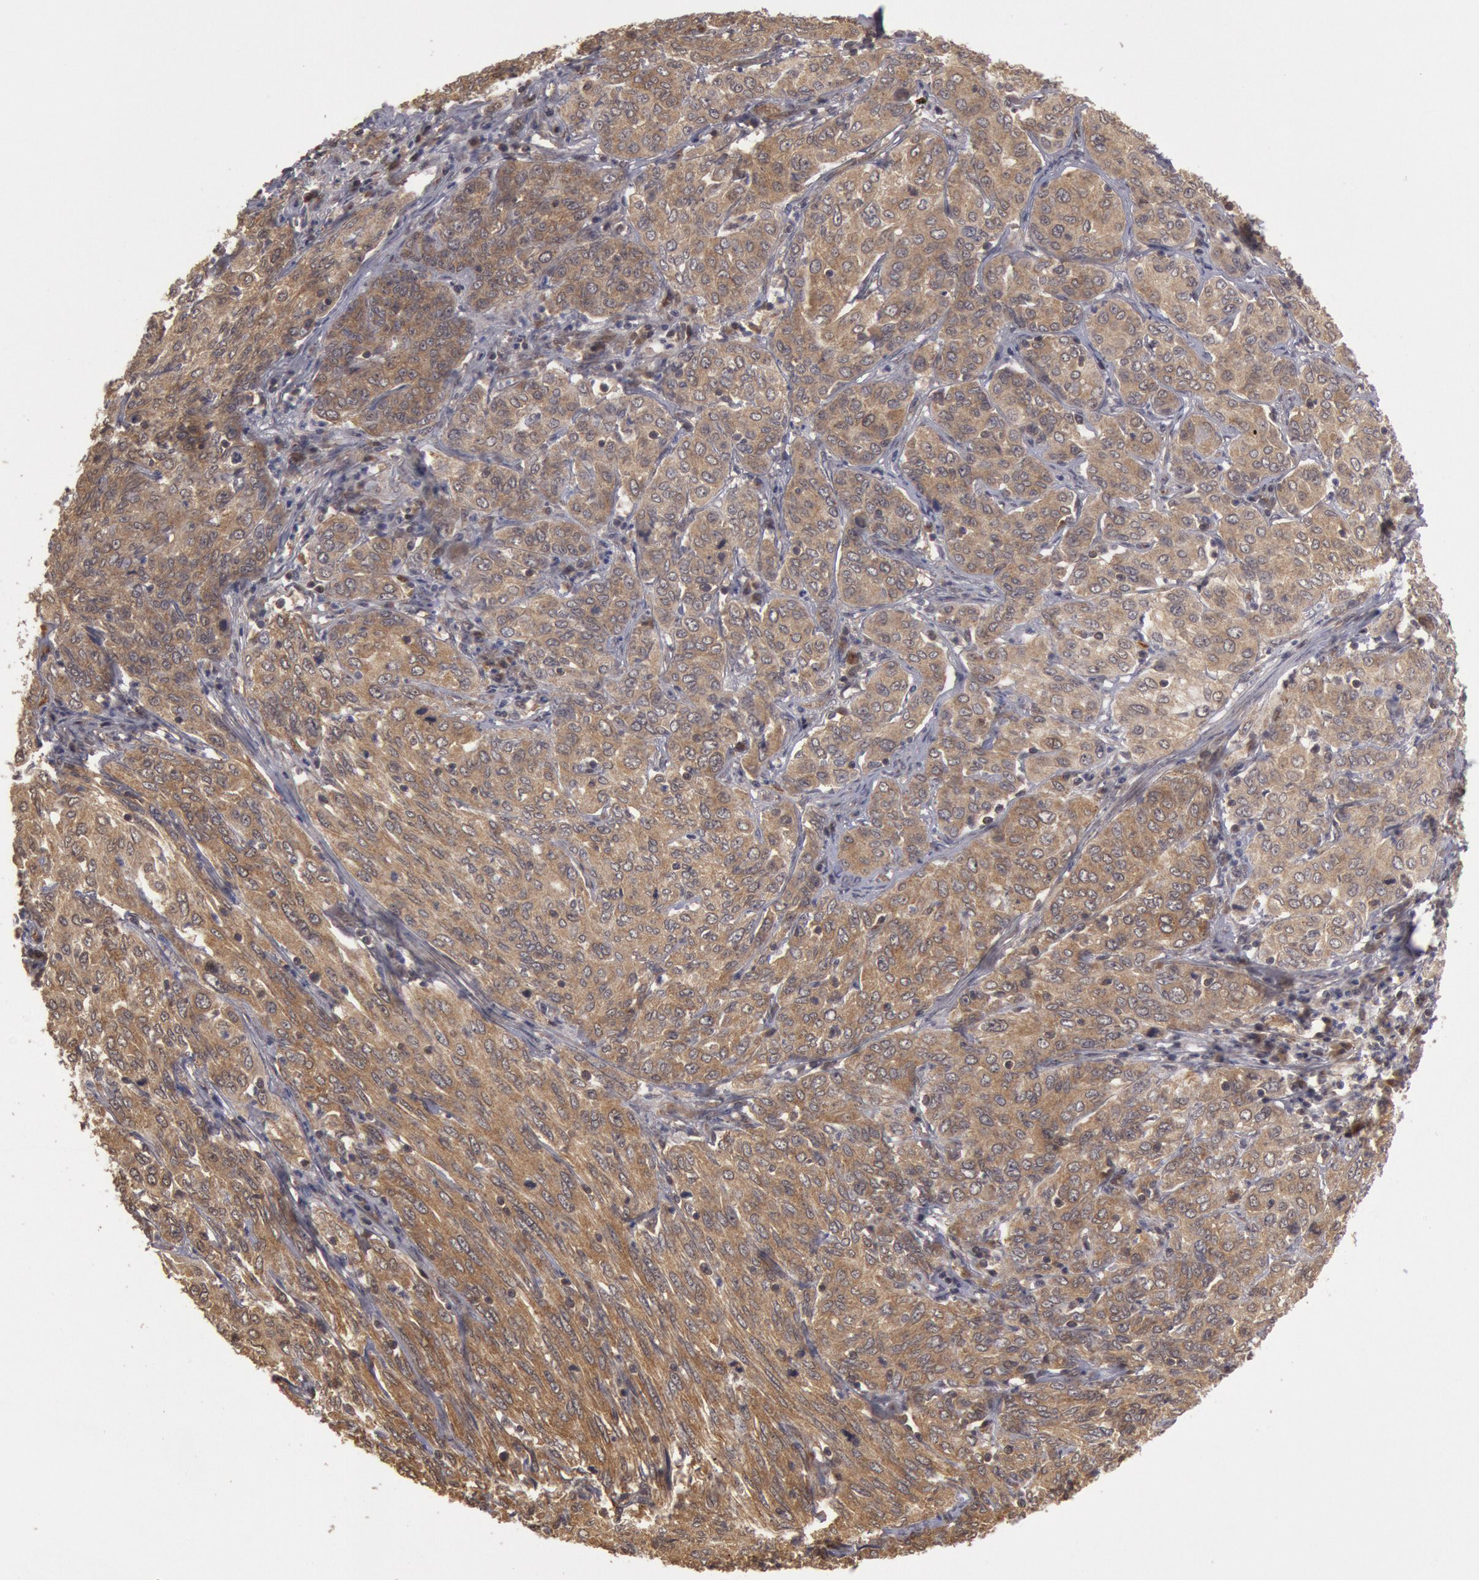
{"staining": {"intensity": "moderate", "quantity": ">75%", "location": "cytoplasmic/membranous"}, "tissue": "cervical cancer", "cell_type": "Tumor cells", "image_type": "cancer", "snomed": [{"axis": "morphology", "description": "Squamous cell carcinoma, NOS"}, {"axis": "topography", "description": "Cervix"}], "caption": "Moderate cytoplasmic/membranous staining is appreciated in approximately >75% of tumor cells in cervical squamous cell carcinoma. Using DAB (brown) and hematoxylin (blue) stains, captured at high magnification using brightfield microscopy.", "gene": "USP14", "patient": {"sex": "female", "age": 38}}